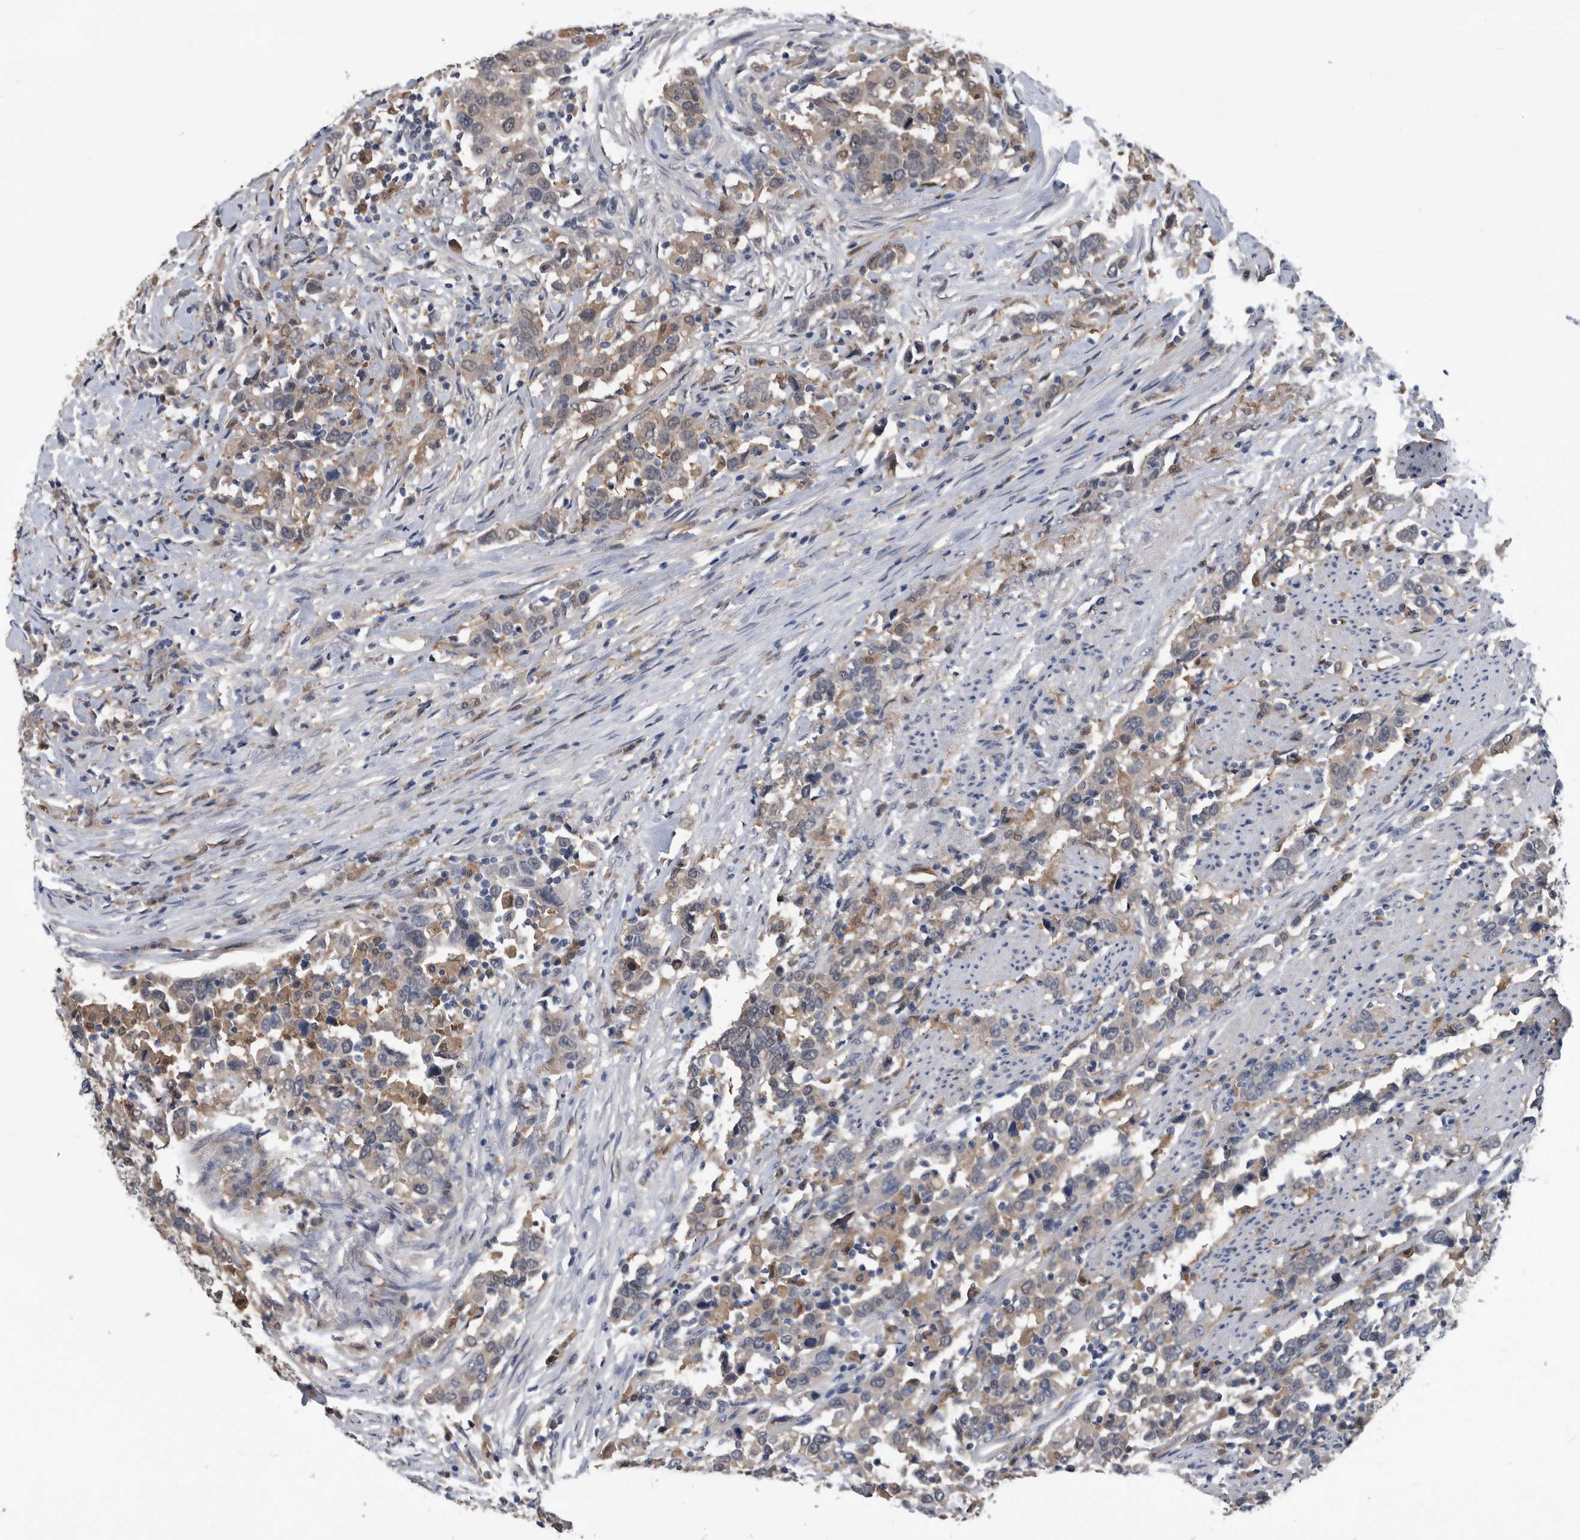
{"staining": {"intensity": "weak", "quantity": "<25%", "location": "cytoplasmic/membranous"}, "tissue": "urothelial cancer", "cell_type": "Tumor cells", "image_type": "cancer", "snomed": [{"axis": "morphology", "description": "Urothelial carcinoma, High grade"}, {"axis": "topography", "description": "Urinary bladder"}], "caption": "Tumor cells are negative for brown protein staining in high-grade urothelial carcinoma.", "gene": "PDXK", "patient": {"sex": "male", "age": 61}}